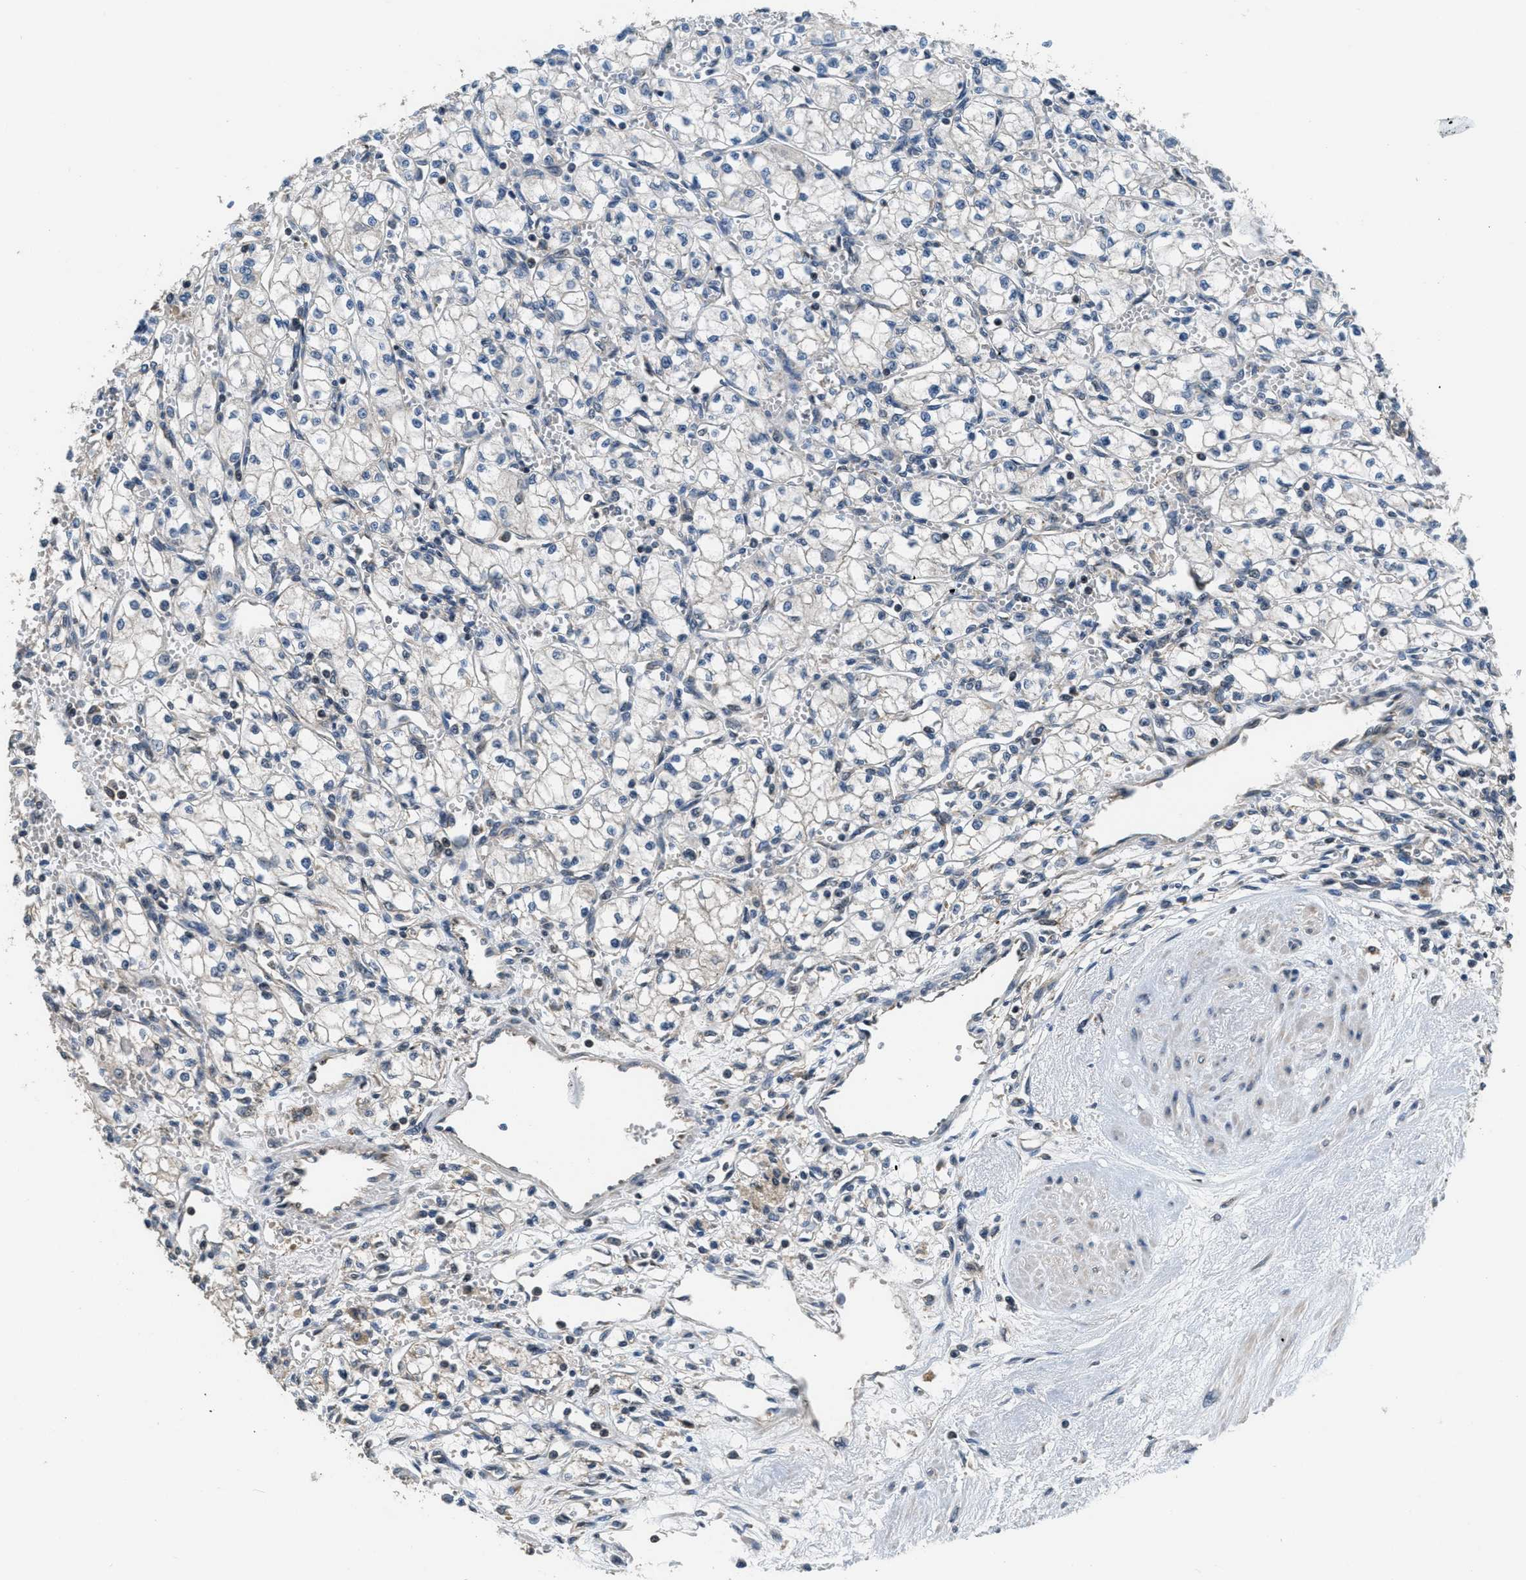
{"staining": {"intensity": "negative", "quantity": "none", "location": "none"}, "tissue": "renal cancer", "cell_type": "Tumor cells", "image_type": "cancer", "snomed": [{"axis": "morphology", "description": "Normal tissue, NOS"}, {"axis": "morphology", "description": "Adenocarcinoma, NOS"}, {"axis": "topography", "description": "Kidney"}], "caption": "Renal adenocarcinoma was stained to show a protein in brown. There is no significant staining in tumor cells.", "gene": "NAT1", "patient": {"sex": "male", "age": 59}}